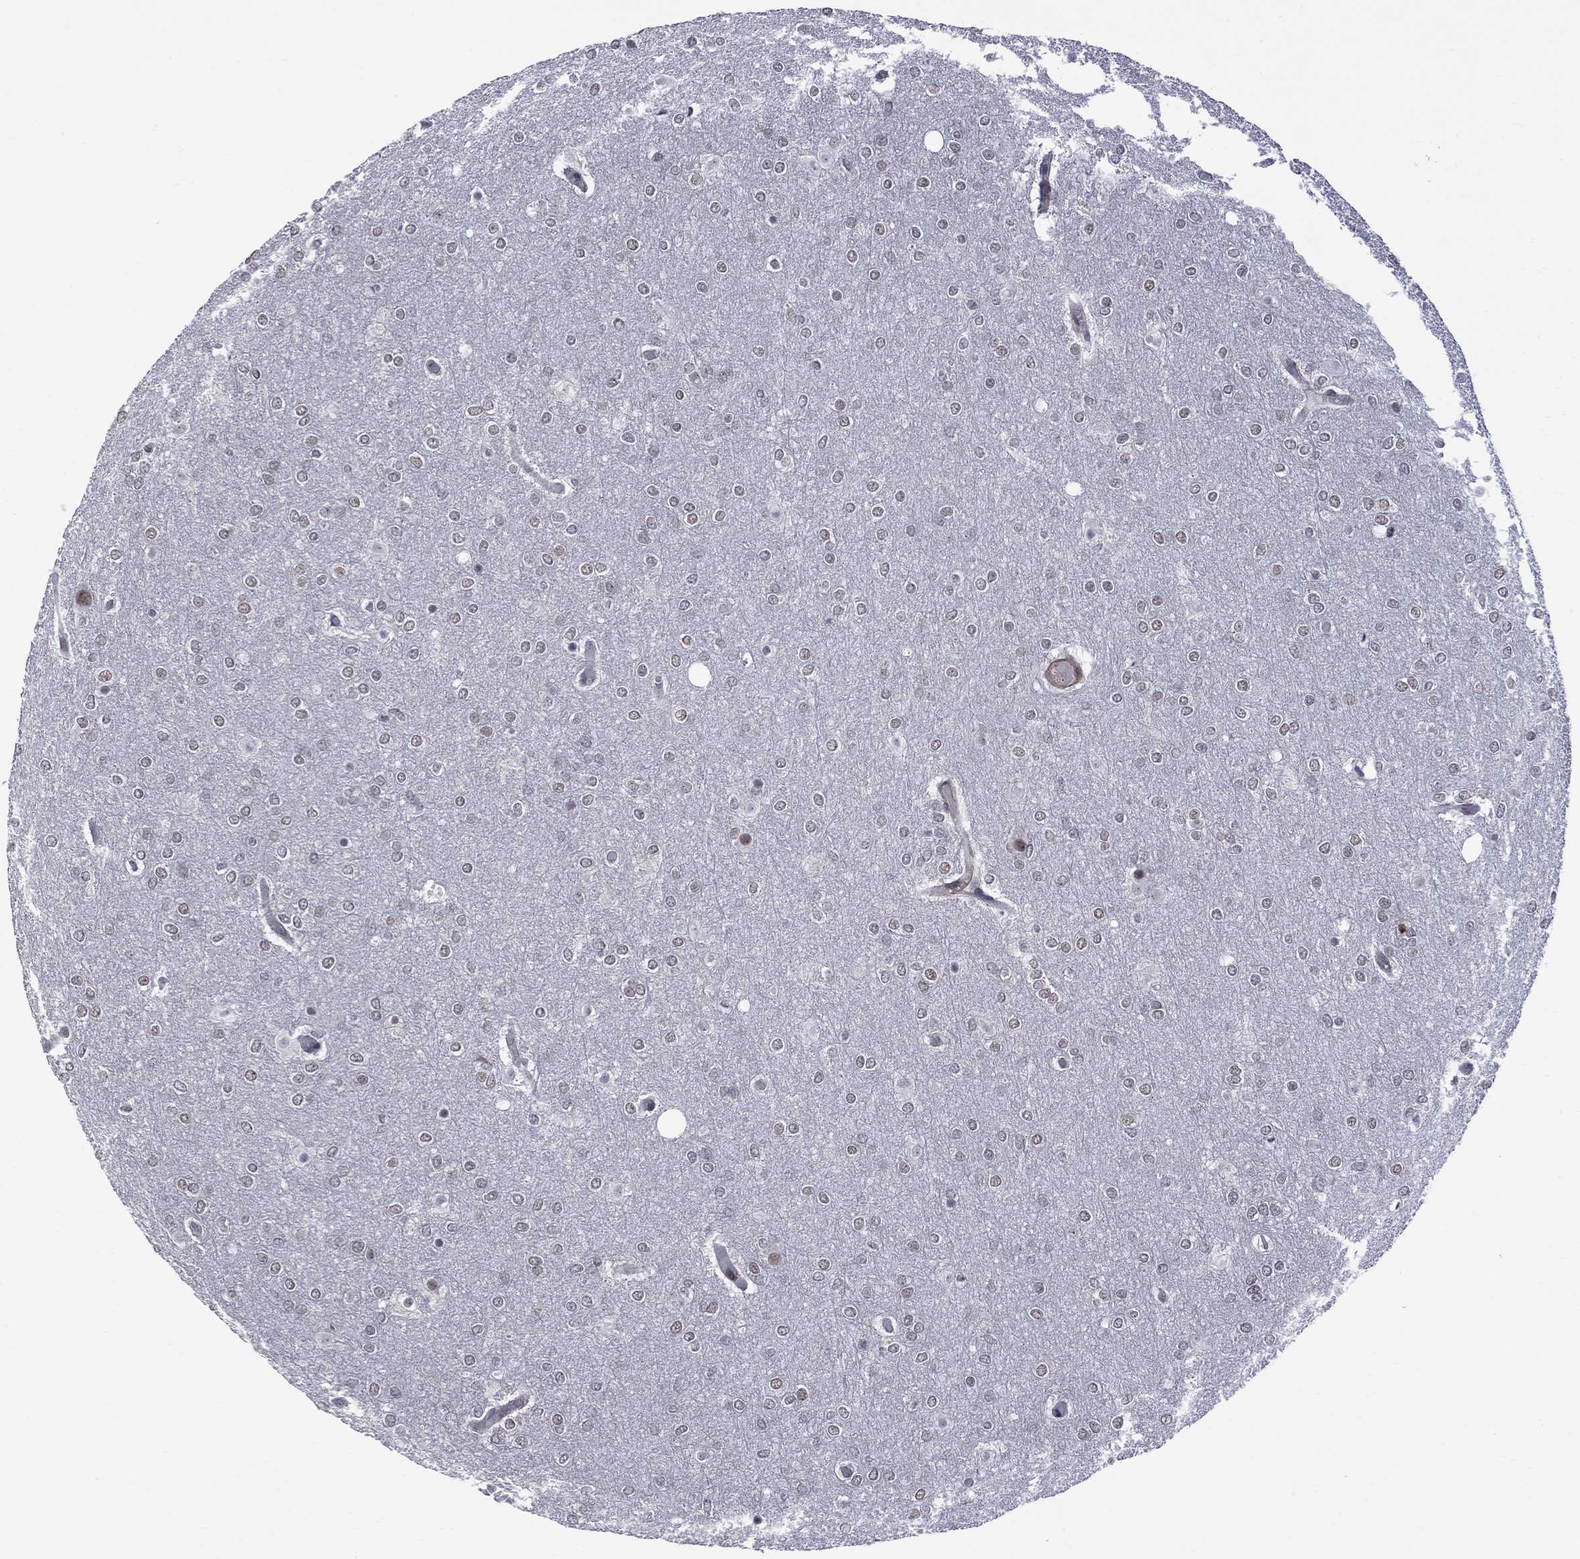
{"staining": {"intensity": "weak", "quantity": "<25%", "location": "nuclear"}, "tissue": "glioma", "cell_type": "Tumor cells", "image_type": "cancer", "snomed": [{"axis": "morphology", "description": "Glioma, malignant, High grade"}, {"axis": "topography", "description": "Brain"}], "caption": "This is a photomicrograph of IHC staining of malignant glioma (high-grade), which shows no positivity in tumor cells.", "gene": "BRF1", "patient": {"sex": "female", "age": 61}}